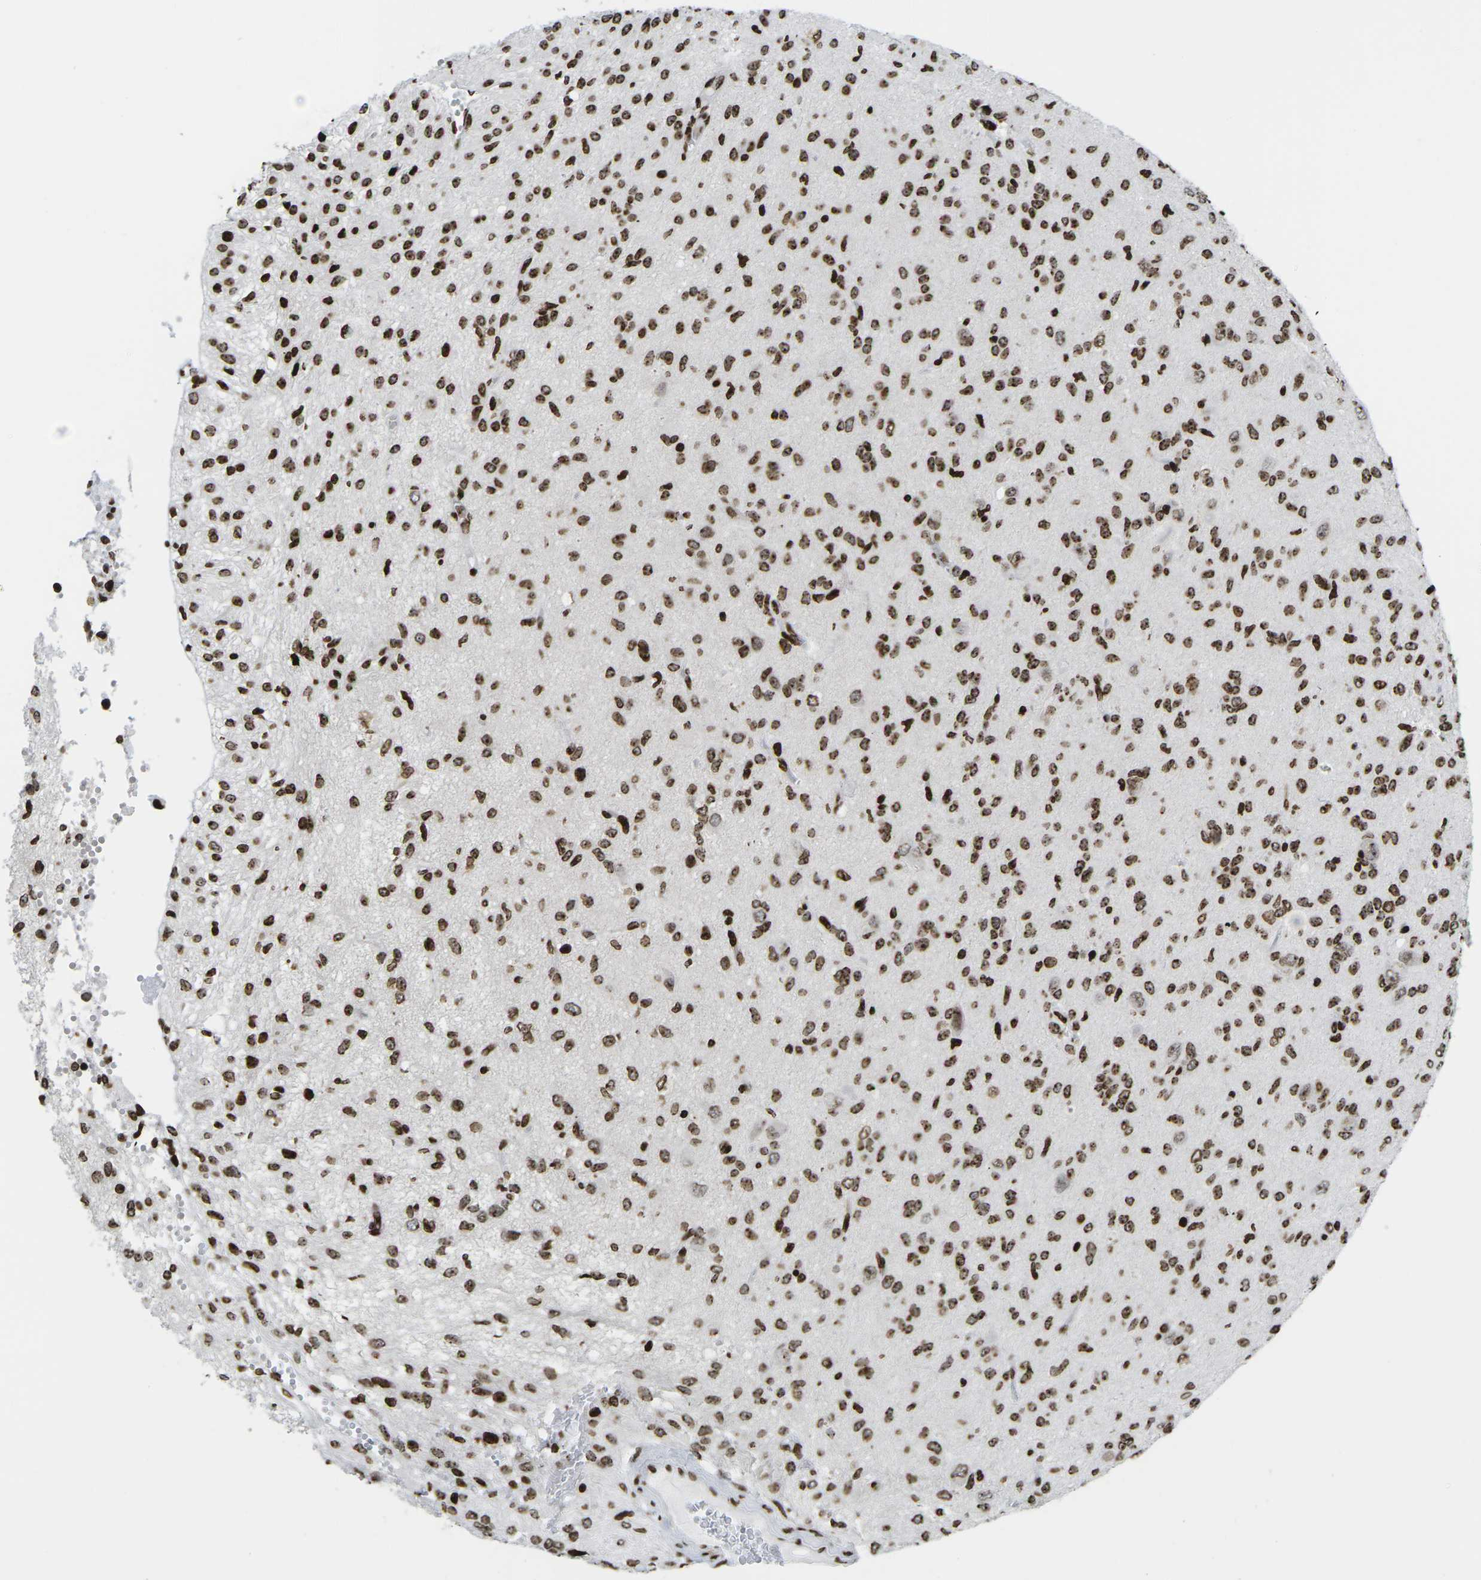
{"staining": {"intensity": "strong", "quantity": ">75%", "location": "nuclear"}, "tissue": "glioma", "cell_type": "Tumor cells", "image_type": "cancer", "snomed": [{"axis": "morphology", "description": "Glioma, malignant, High grade"}, {"axis": "topography", "description": "Brain"}], "caption": "Strong nuclear staining for a protein is seen in approximately >75% of tumor cells of malignant glioma (high-grade) using IHC.", "gene": "H1-4", "patient": {"sex": "female", "age": 59}}